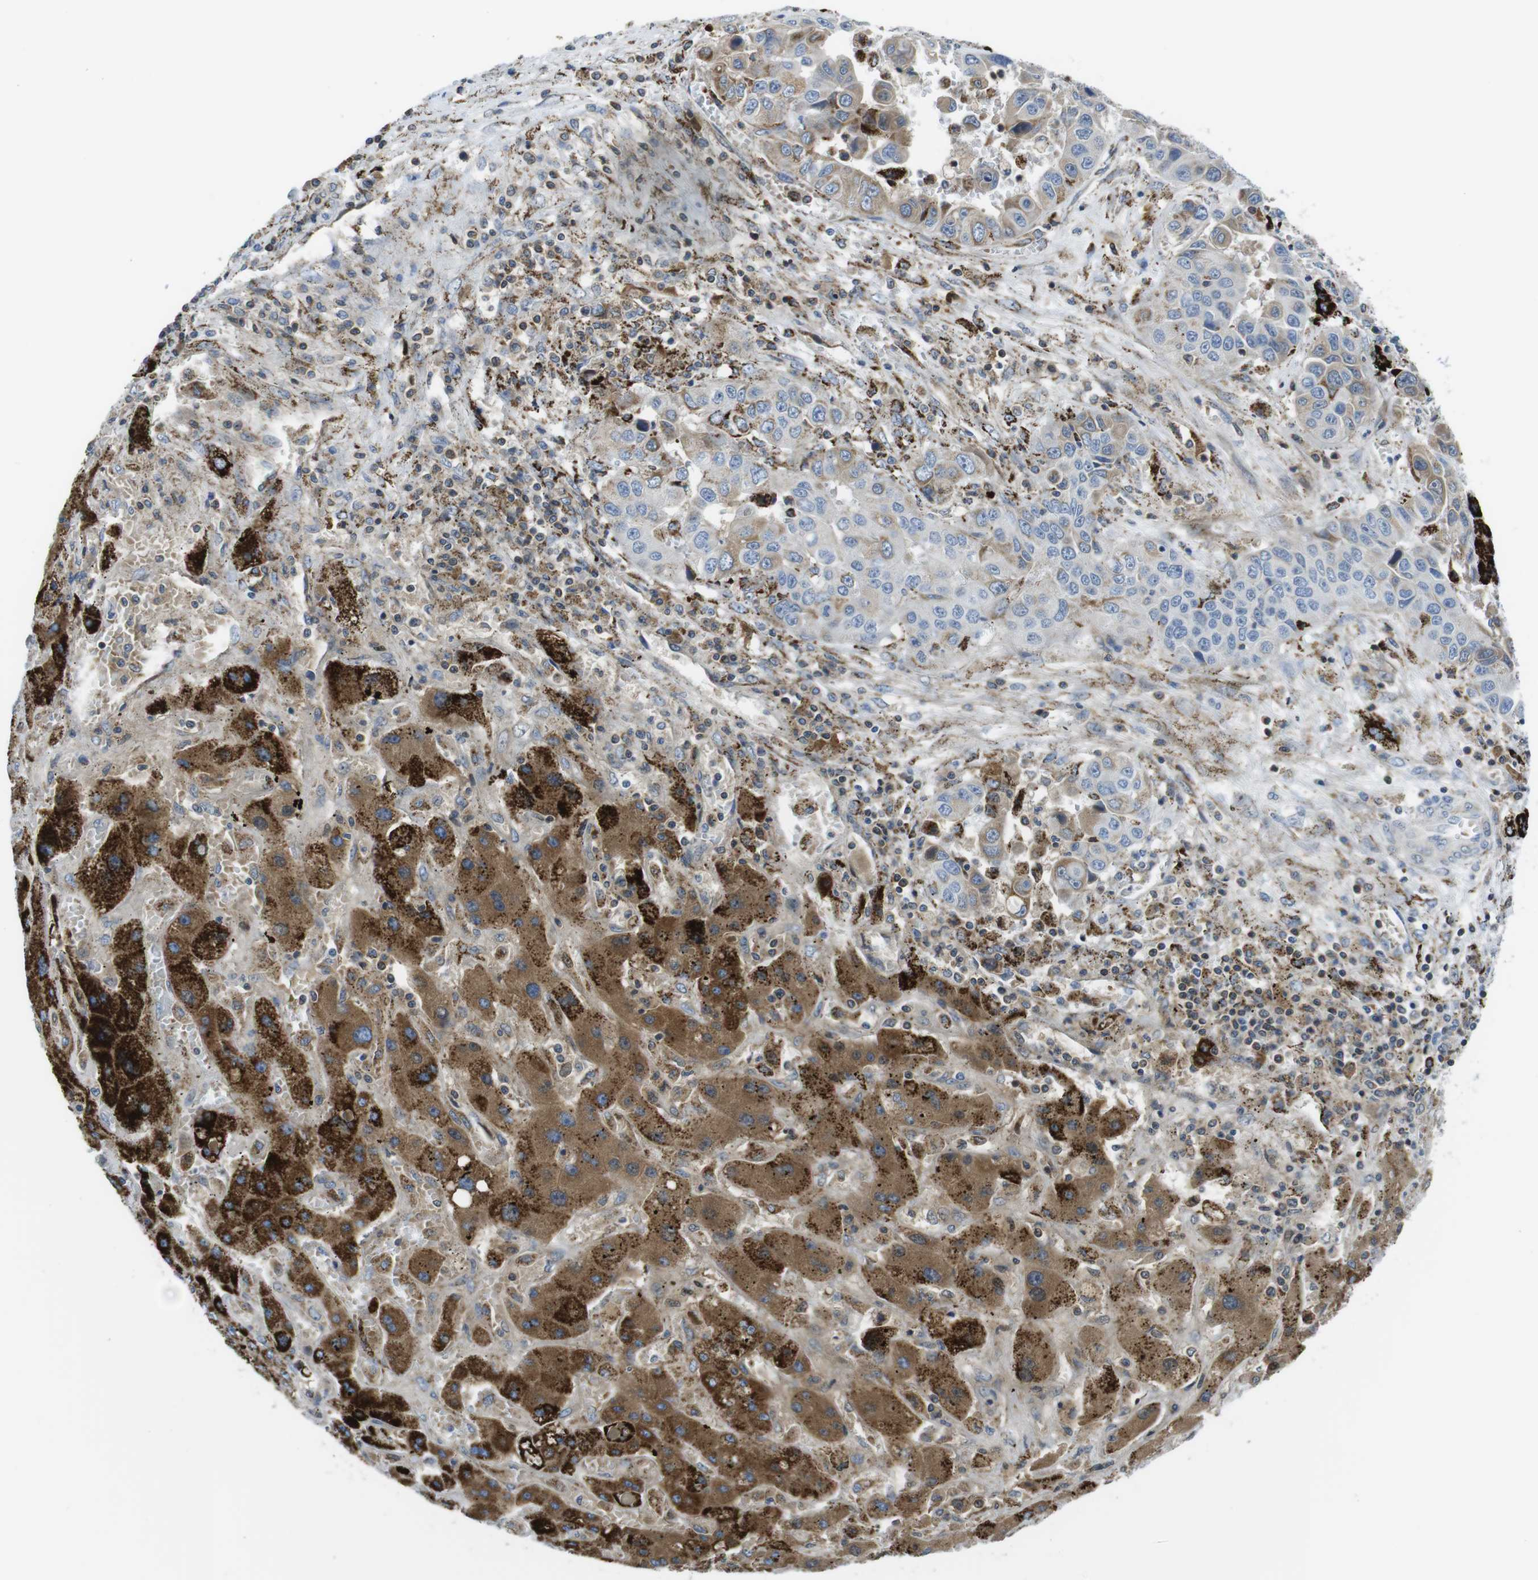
{"staining": {"intensity": "weak", "quantity": "25%-75%", "location": "cytoplasmic/membranous"}, "tissue": "liver cancer", "cell_type": "Tumor cells", "image_type": "cancer", "snomed": [{"axis": "morphology", "description": "Cholangiocarcinoma"}, {"axis": "topography", "description": "Liver"}], "caption": "A micrograph of liver cancer (cholangiocarcinoma) stained for a protein shows weak cytoplasmic/membranous brown staining in tumor cells.", "gene": "KCNE3", "patient": {"sex": "female", "age": 52}}